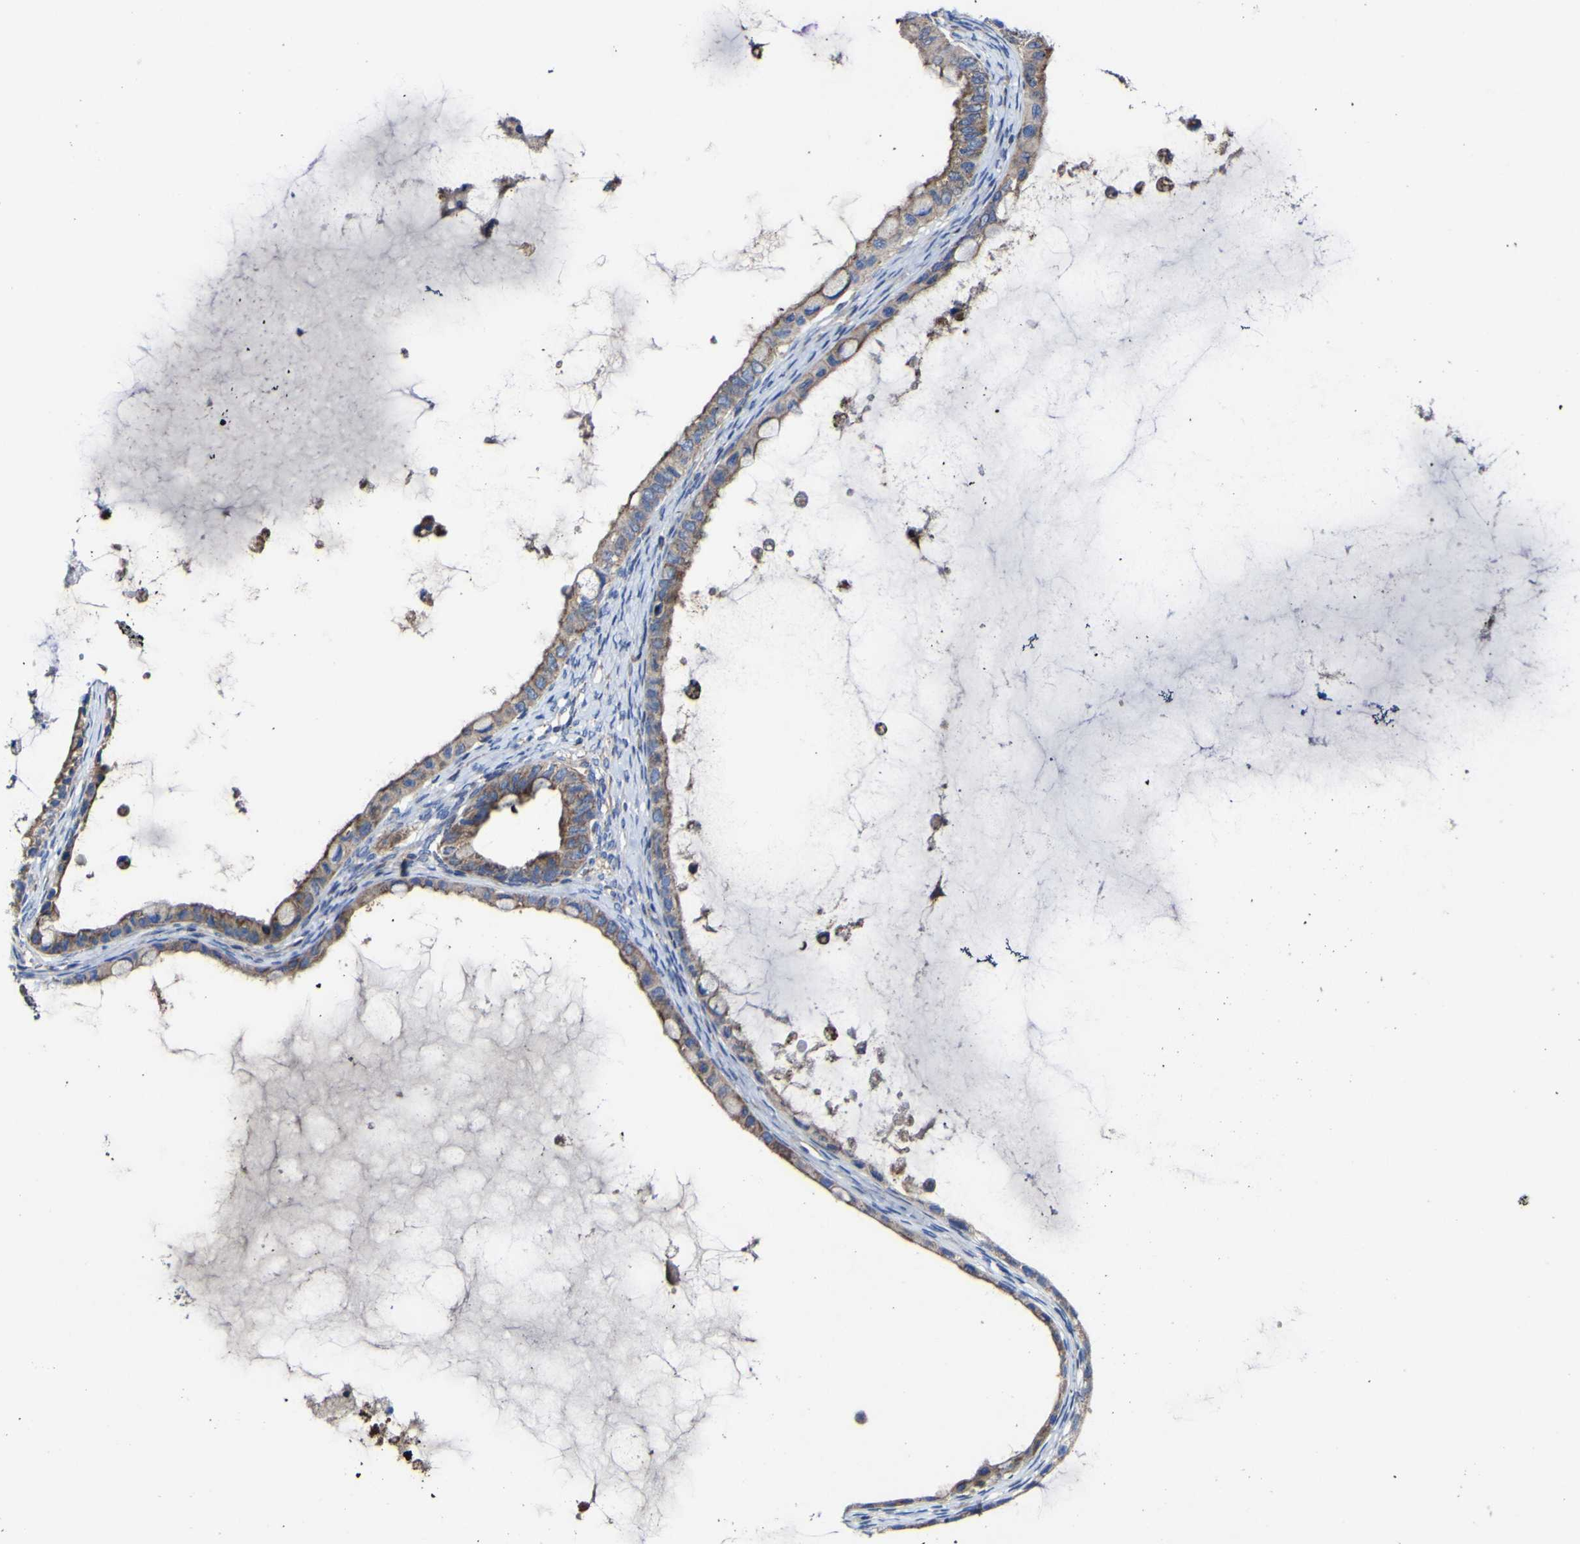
{"staining": {"intensity": "moderate", "quantity": ">75%", "location": "cytoplasmic/membranous"}, "tissue": "ovarian cancer", "cell_type": "Tumor cells", "image_type": "cancer", "snomed": [{"axis": "morphology", "description": "Cystadenocarcinoma, mucinous, NOS"}, {"axis": "topography", "description": "Ovary"}], "caption": "Moderate cytoplasmic/membranous positivity for a protein is appreciated in about >75% of tumor cells of ovarian cancer (mucinous cystadenocarcinoma) using IHC.", "gene": "CCDC90B", "patient": {"sex": "female", "age": 80}}